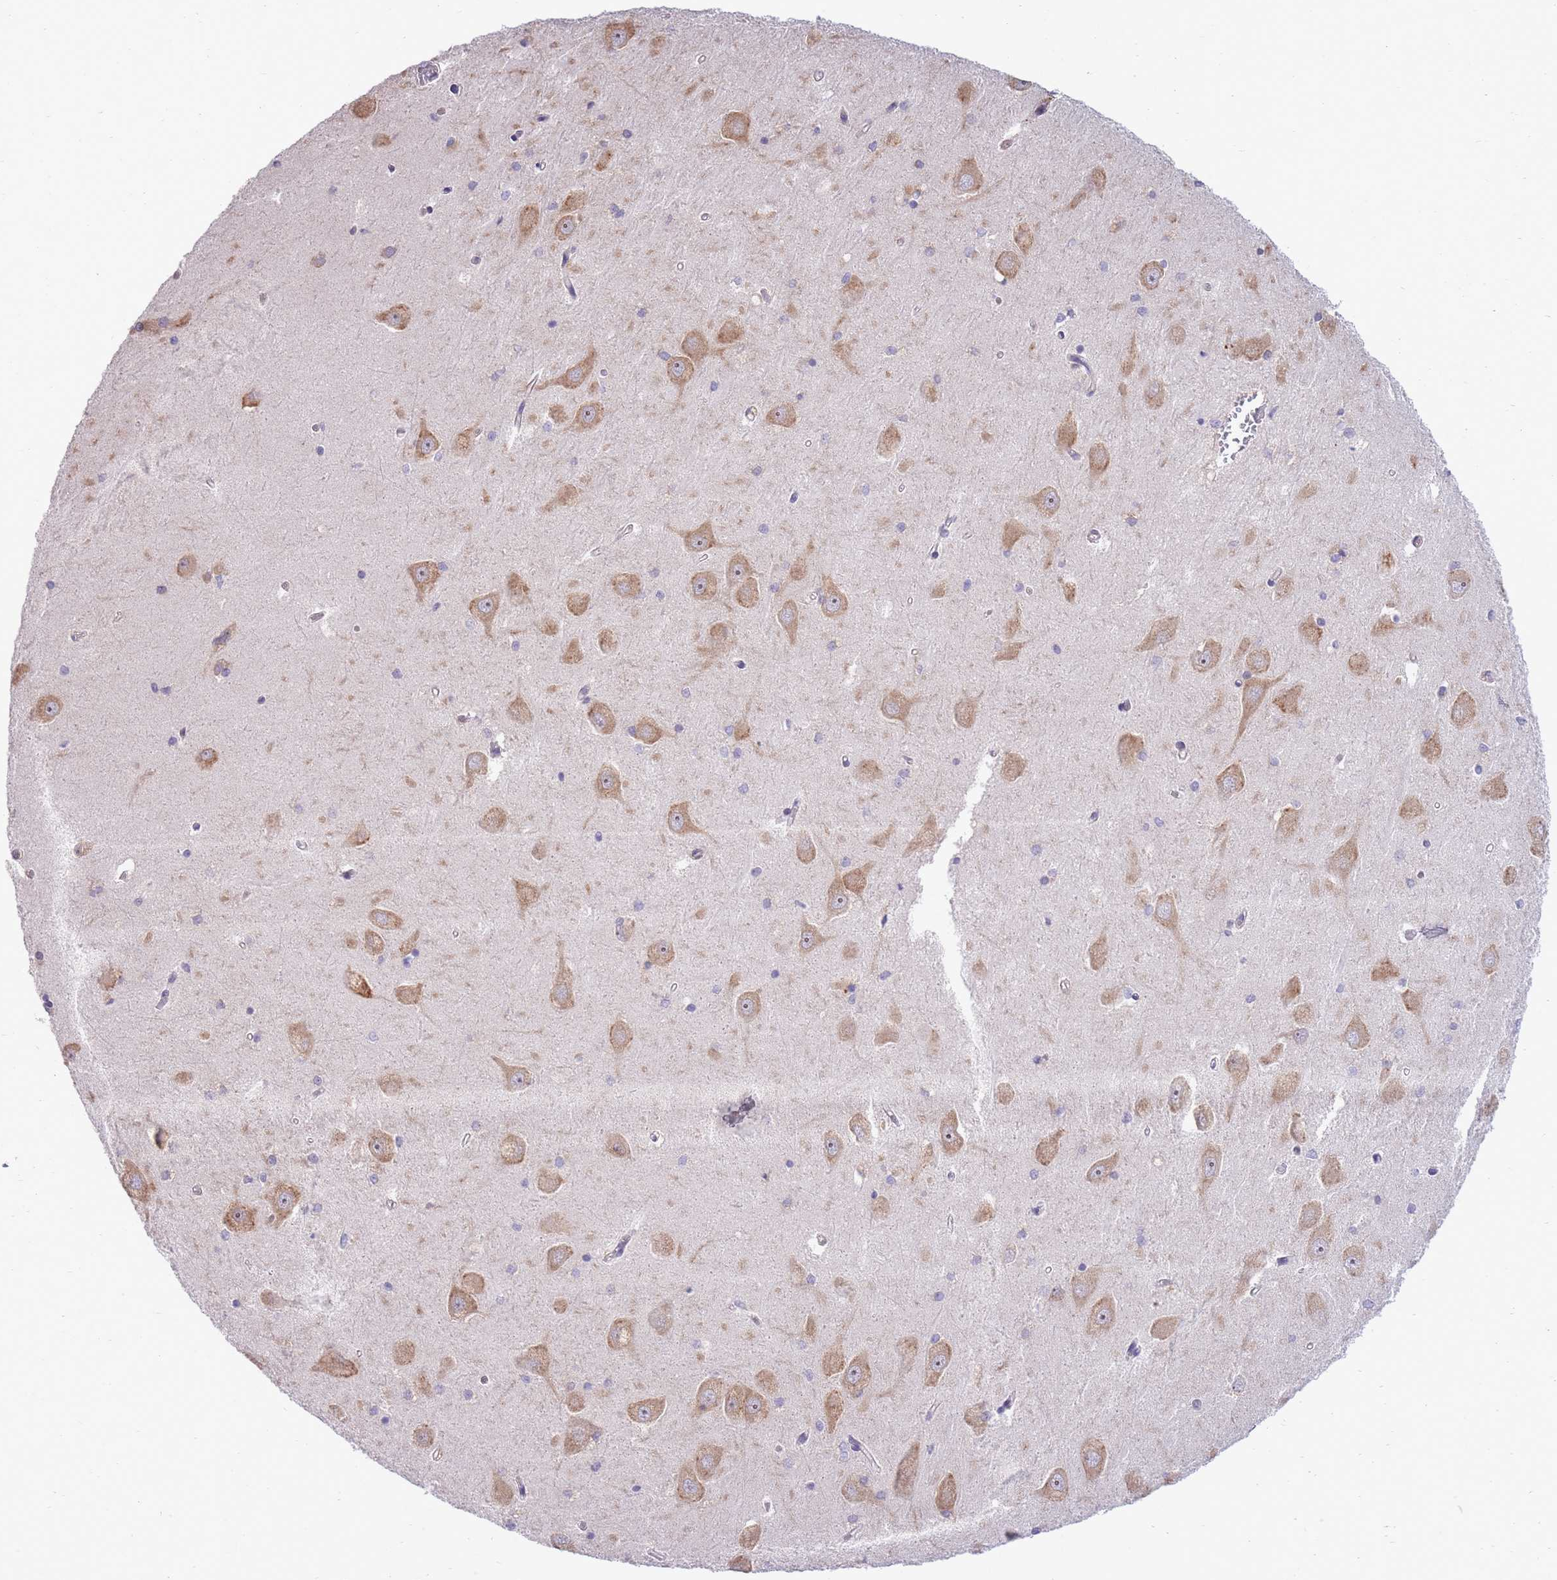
{"staining": {"intensity": "moderate", "quantity": "25%-75%", "location": "cytoplasmic/membranous"}, "tissue": "hippocampus", "cell_type": "Glial cells", "image_type": "normal", "snomed": [{"axis": "morphology", "description": "Normal tissue, NOS"}, {"axis": "topography", "description": "Hippocampus"}], "caption": "Unremarkable hippocampus was stained to show a protein in brown. There is medium levels of moderate cytoplasmic/membranous staining in approximately 25%-75% of glial cells.", "gene": "EXOSC8", "patient": {"sex": "male", "age": 45}}